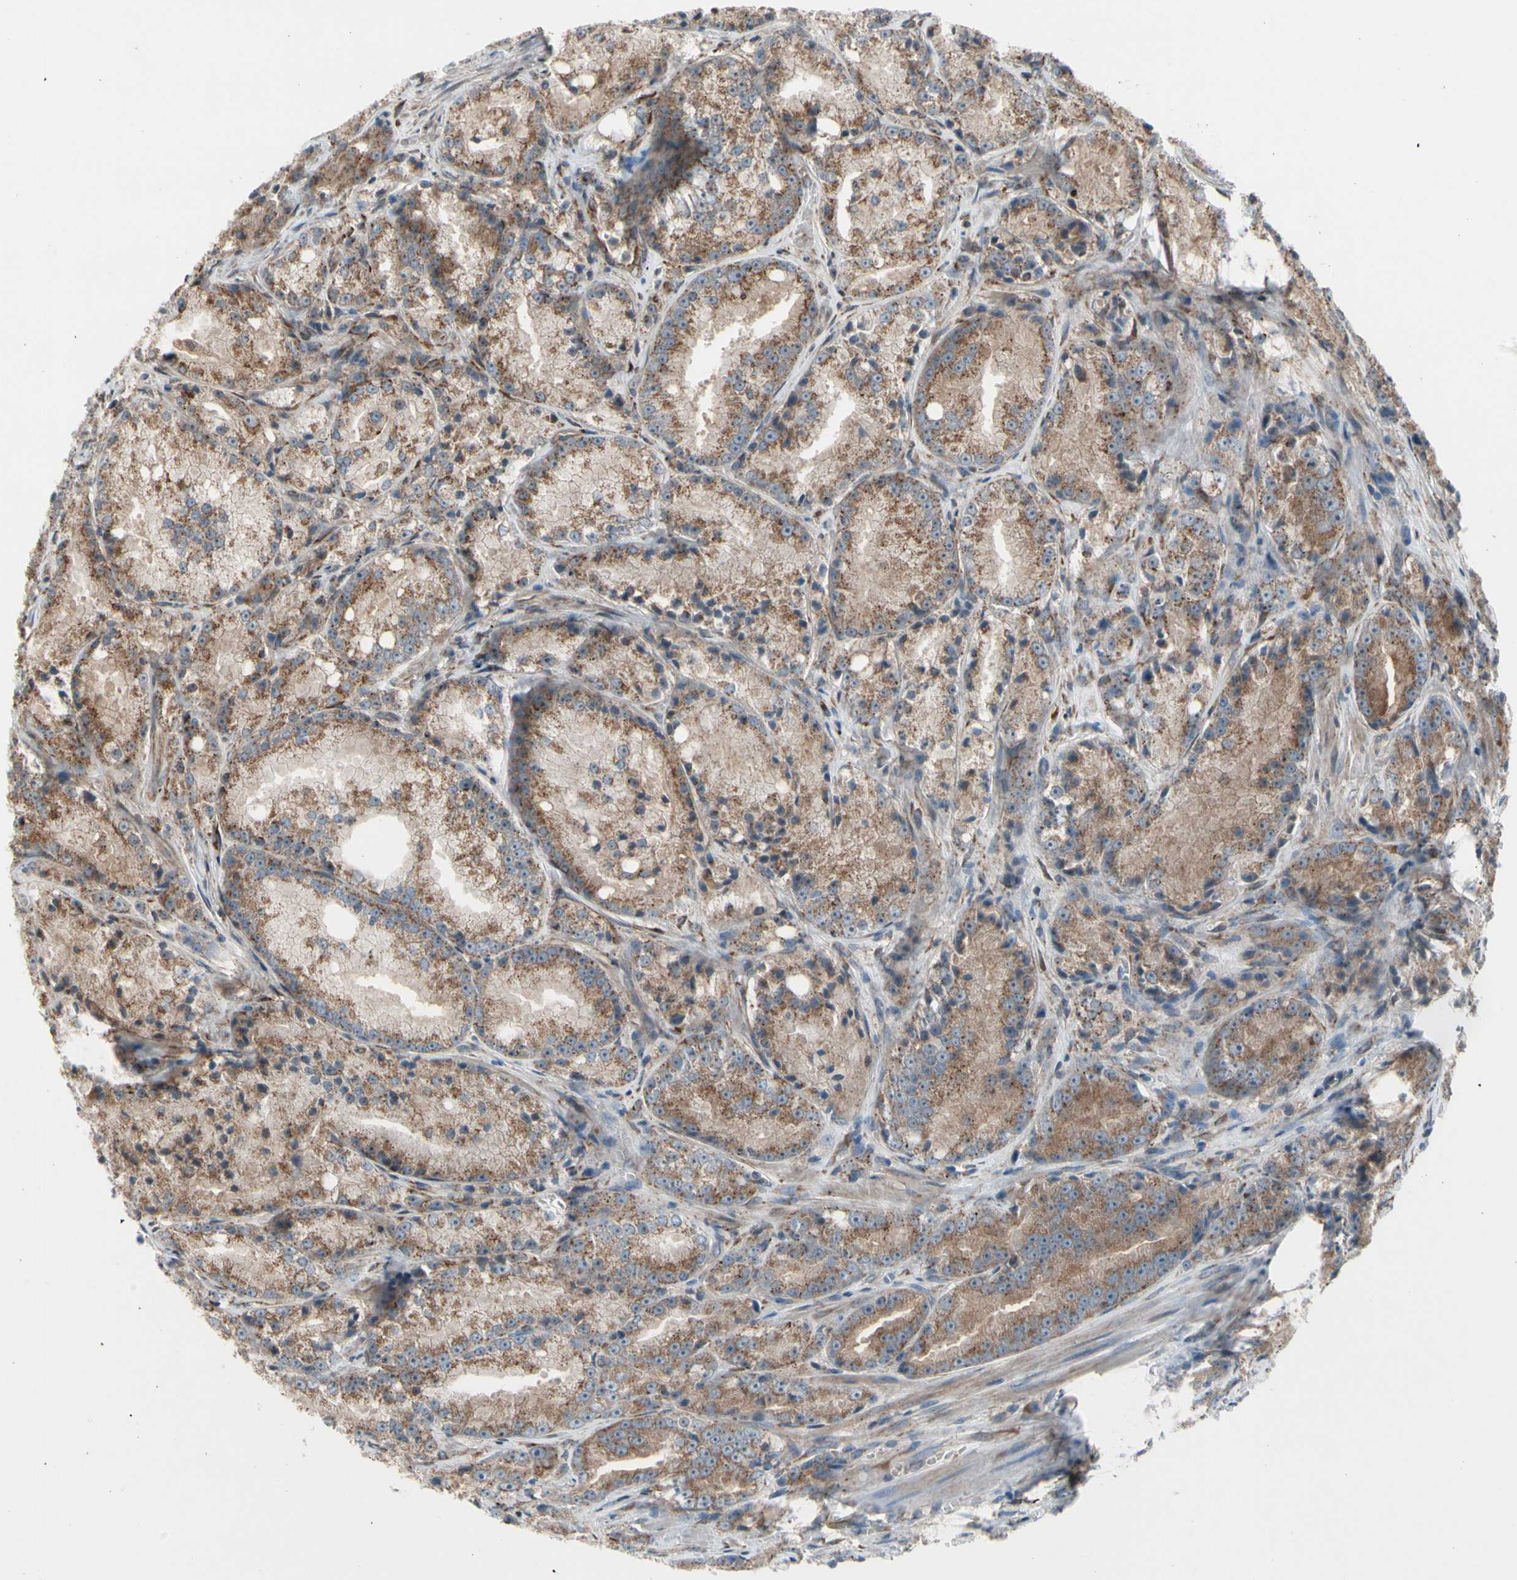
{"staining": {"intensity": "moderate", "quantity": ">75%", "location": "cytoplasmic/membranous"}, "tissue": "prostate cancer", "cell_type": "Tumor cells", "image_type": "cancer", "snomed": [{"axis": "morphology", "description": "Adenocarcinoma, Low grade"}, {"axis": "topography", "description": "Prostate"}], "caption": "Immunohistochemical staining of human prostate cancer shows moderate cytoplasmic/membranous protein expression in approximately >75% of tumor cells. Using DAB (brown) and hematoxylin (blue) stains, captured at high magnification using brightfield microscopy.", "gene": "SLC39A9", "patient": {"sex": "male", "age": 64}}